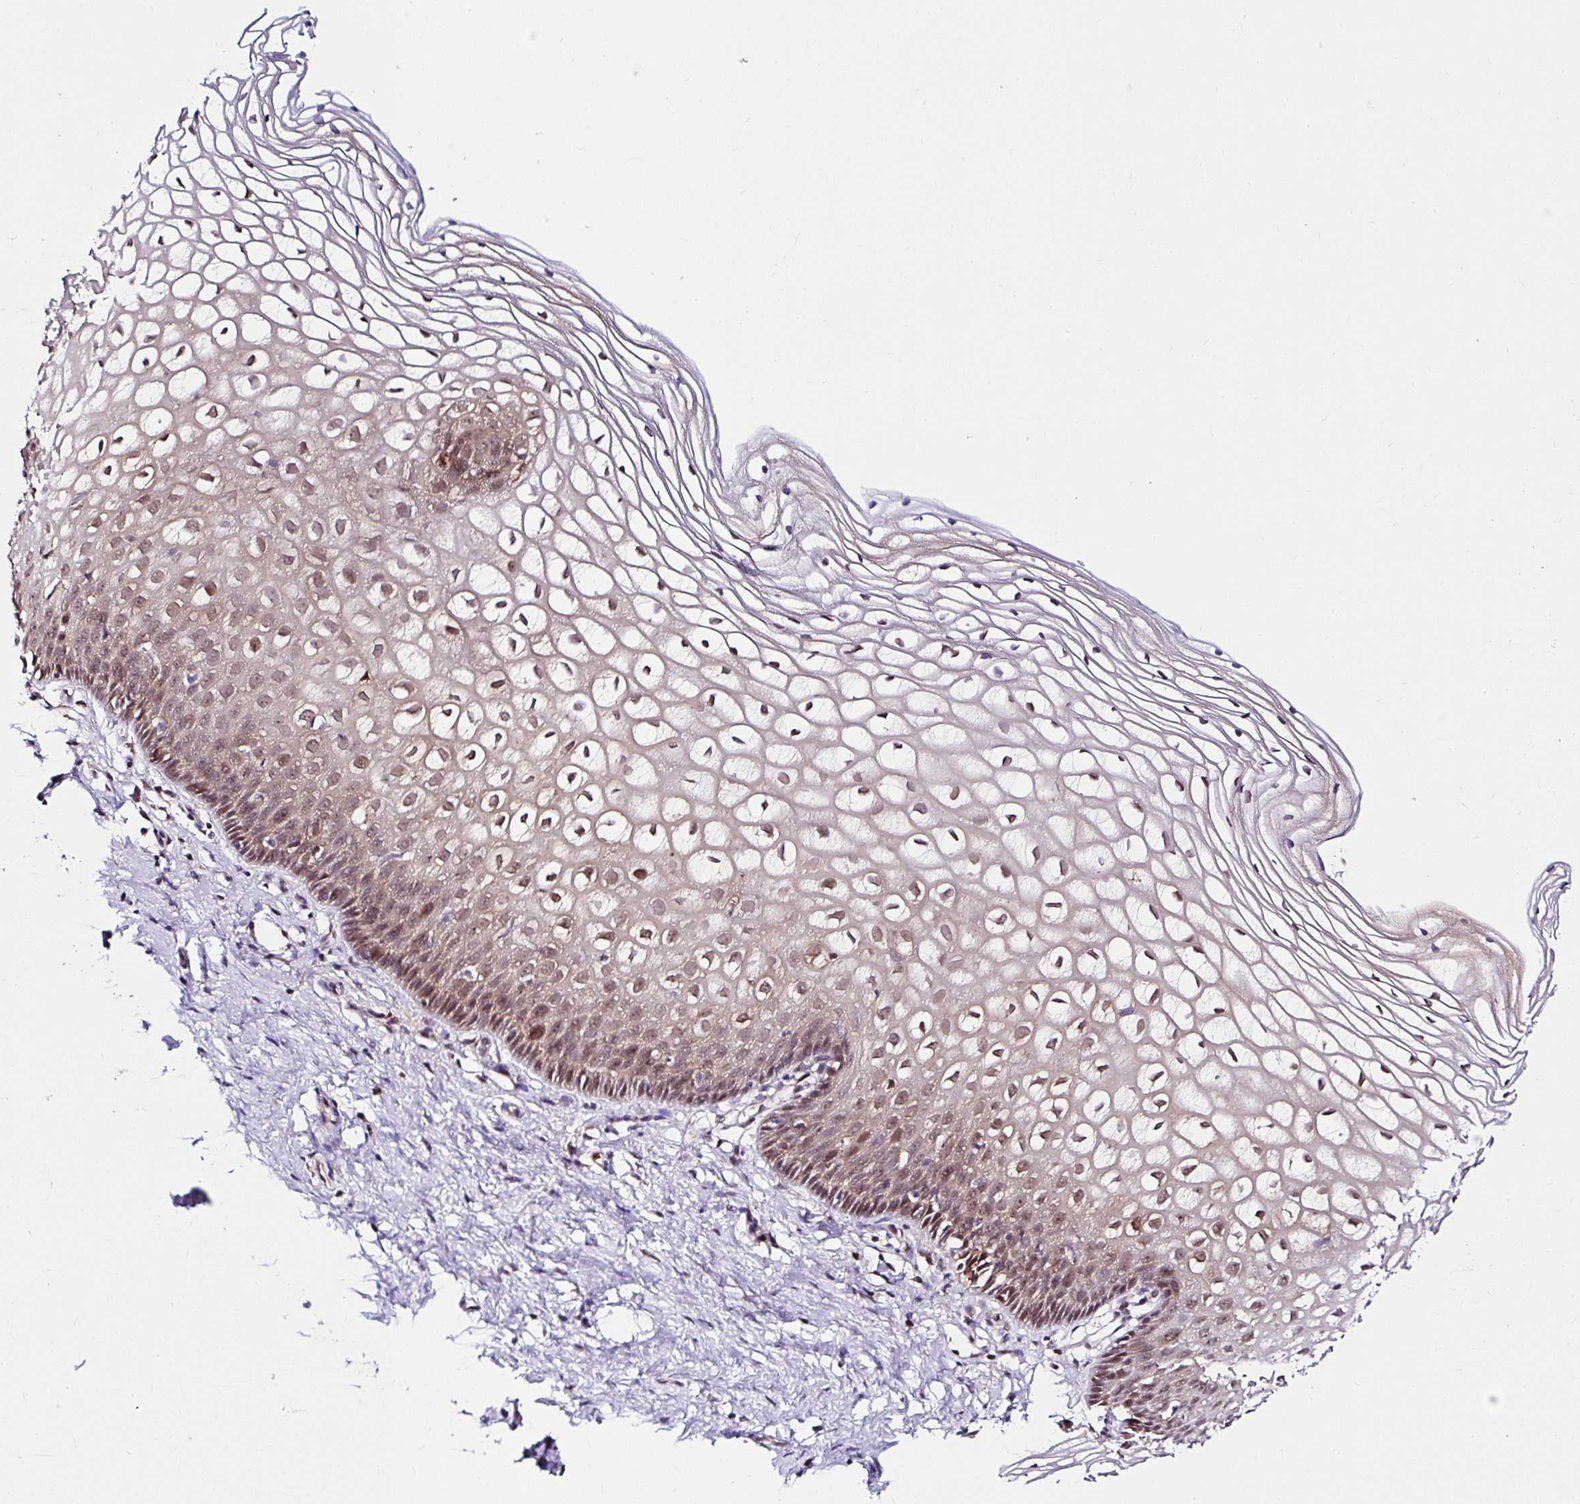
{"staining": {"intensity": "moderate", "quantity": ">75%", "location": "cytoplasmic/membranous,nuclear"}, "tissue": "cervix", "cell_type": "Glandular cells", "image_type": "normal", "snomed": [{"axis": "morphology", "description": "Normal tissue, NOS"}, {"axis": "topography", "description": "Cervix"}], "caption": "The histopathology image exhibits a brown stain indicating the presence of a protein in the cytoplasmic/membranous,nuclear of glandular cells in cervix. (Brightfield microscopy of DAB IHC at high magnification).", "gene": "PIN4", "patient": {"sex": "female", "age": 36}}